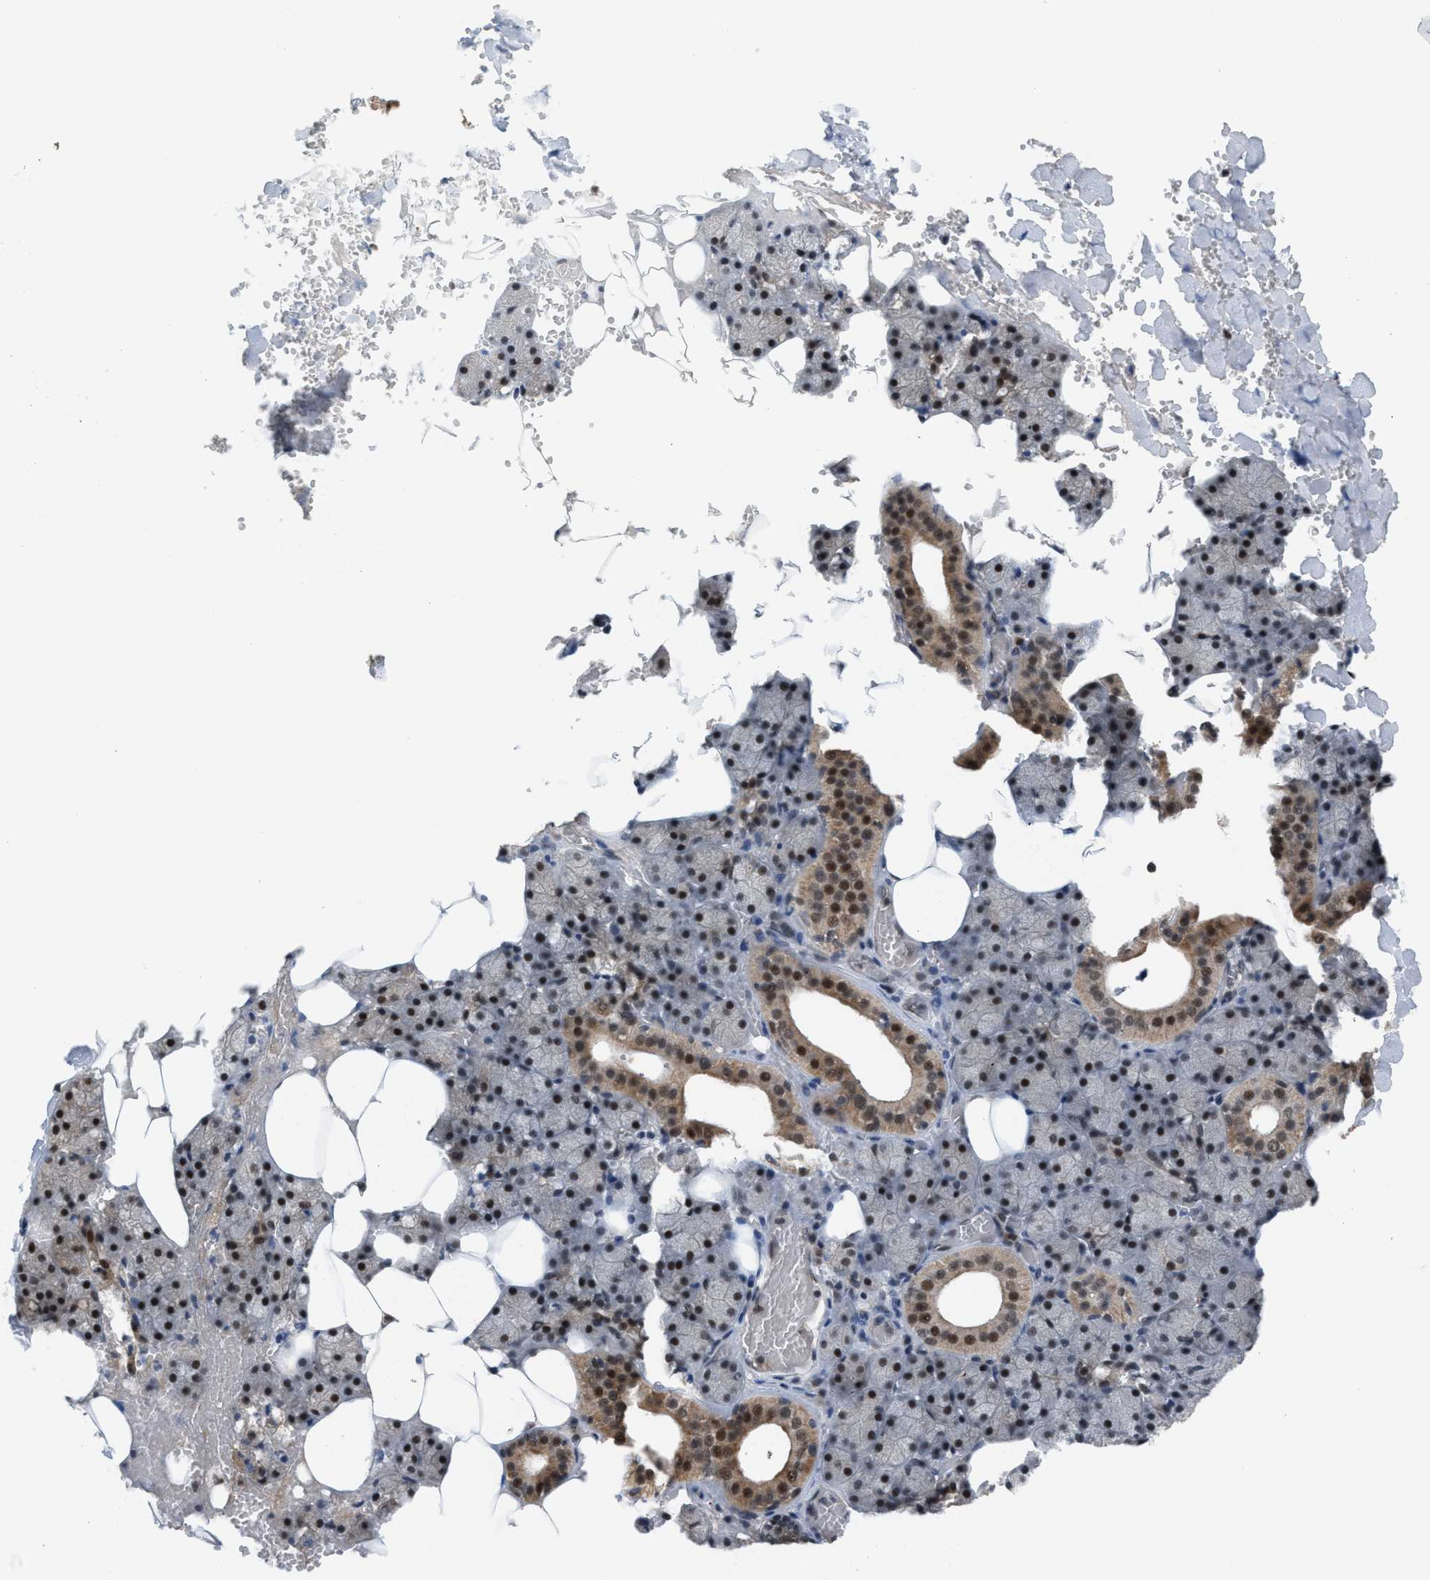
{"staining": {"intensity": "moderate", "quantity": ">75%", "location": "cytoplasmic/membranous,nuclear"}, "tissue": "salivary gland", "cell_type": "Glandular cells", "image_type": "normal", "snomed": [{"axis": "morphology", "description": "Normal tissue, NOS"}, {"axis": "topography", "description": "Salivary gland"}], "caption": "Immunohistochemistry of normal salivary gland displays medium levels of moderate cytoplasmic/membranous,nuclear staining in approximately >75% of glandular cells.", "gene": "PRPF4", "patient": {"sex": "male", "age": 62}}